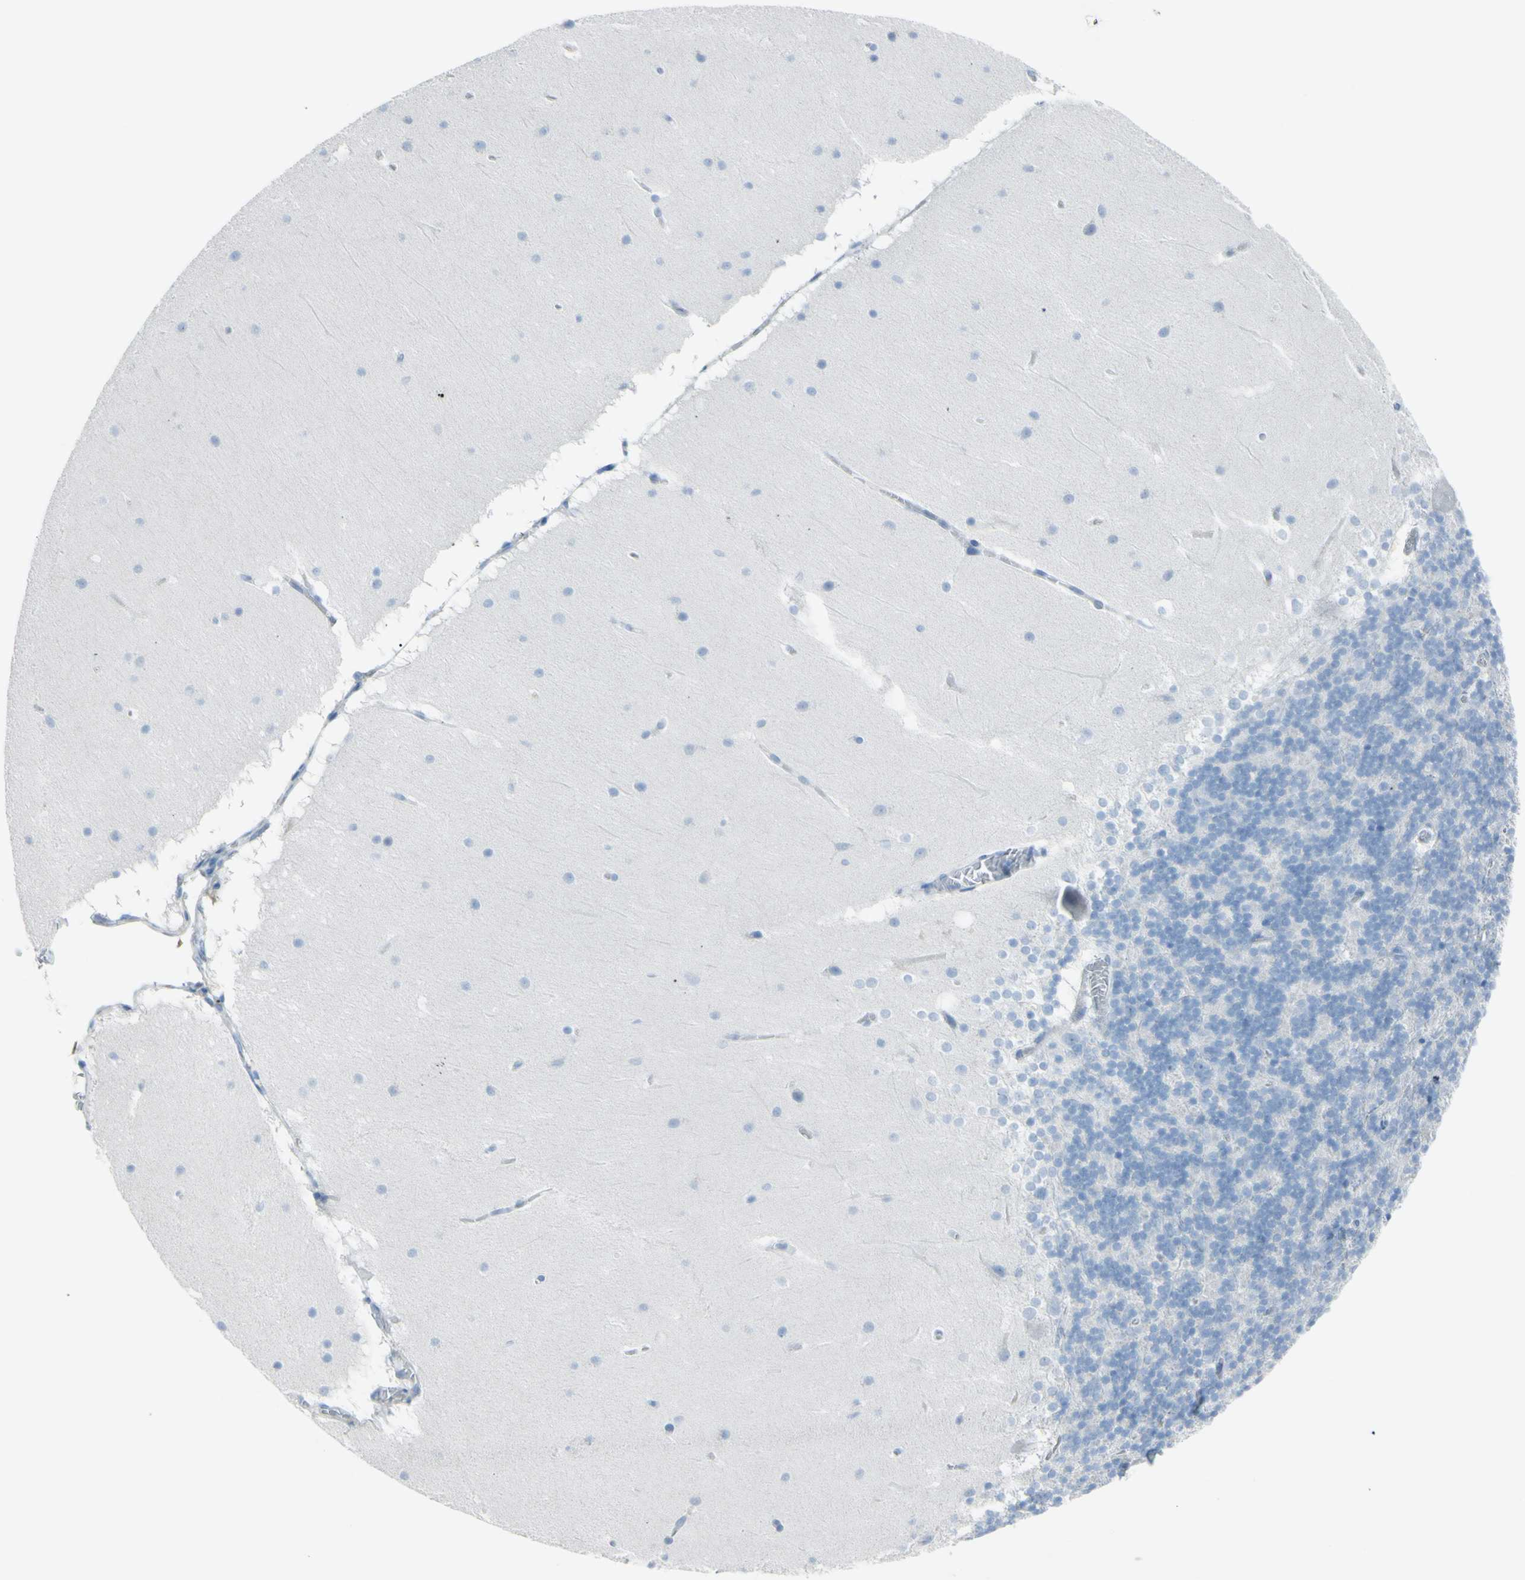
{"staining": {"intensity": "negative", "quantity": "none", "location": "none"}, "tissue": "cerebellum", "cell_type": "Cells in granular layer", "image_type": "normal", "snomed": [{"axis": "morphology", "description": "Normal tissue, NOS"}, {"axis": "topography", "description": "Cerebellum"}], "caption": "DAB (3,3'-diaminobenzidine) immunohistochemical staining of unremarkable human cerebellum demonstrates no significant staining in cells in granular layer. (Brightfield microscopy of DAB IHC at high magnification).", "gene": "TFPI2", "patient": {"sex": "female", "age": 19}}